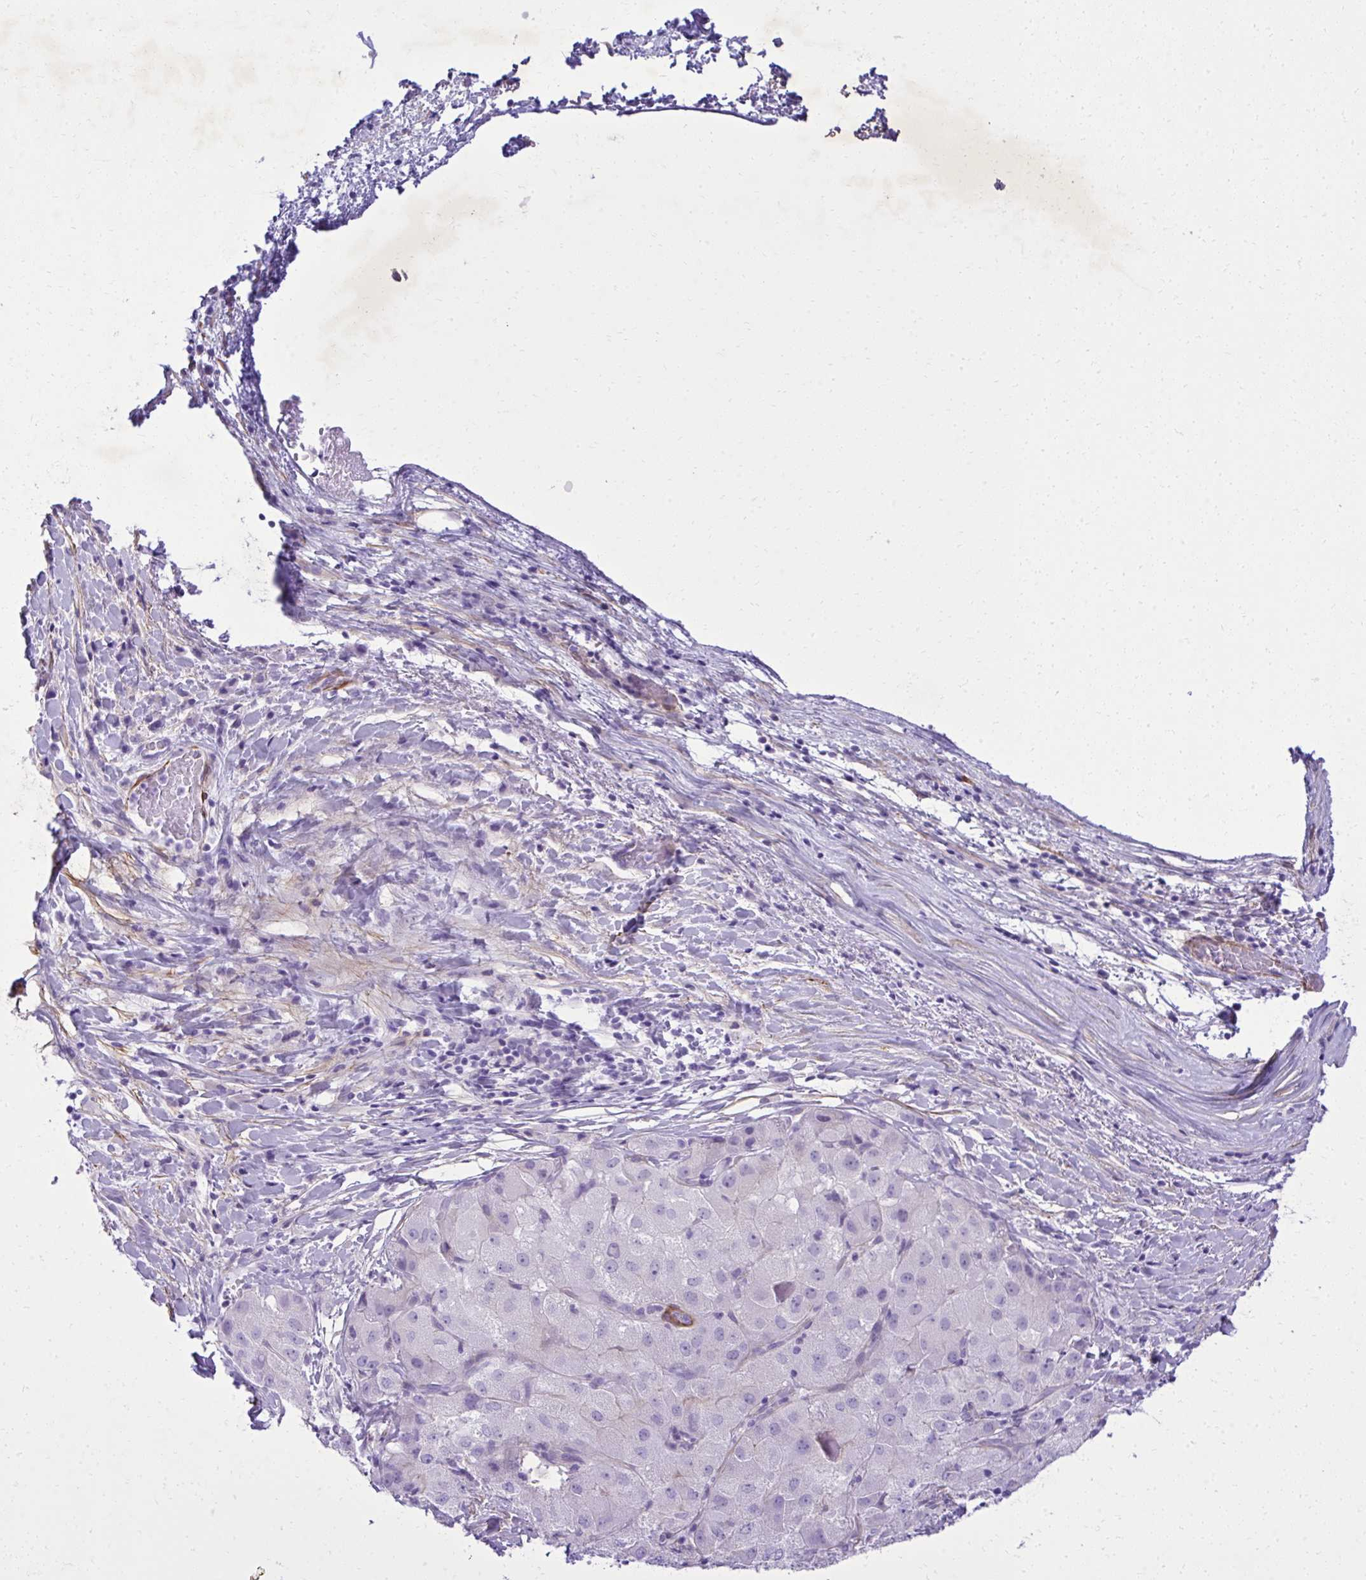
{"staining": {"intensity": "negative", "quantity": "none", "location": "none"}, "tissue": "liver cancer", "cell_type": "Tumor cells", "image_type": "cancer", "snomed": [{"axis": "morphology", "description": "Carcinoma, Hepatocellular, NOS"}, {"axis": "topography", "description": "Liver"}], "caption": "High power microscopy micrograph of an immunohistochemistry photomicrograph of liver hepatocellular carcinoma, revealing no significant staining in tumor cells. (DAB (3,3'-diaminobenzidine) immunohistochemistry (IHC) visualized using brightfield microscopy, high magnification).", "gene": "PITPNM3", "patient": {"sex": "male", "age": 80}}